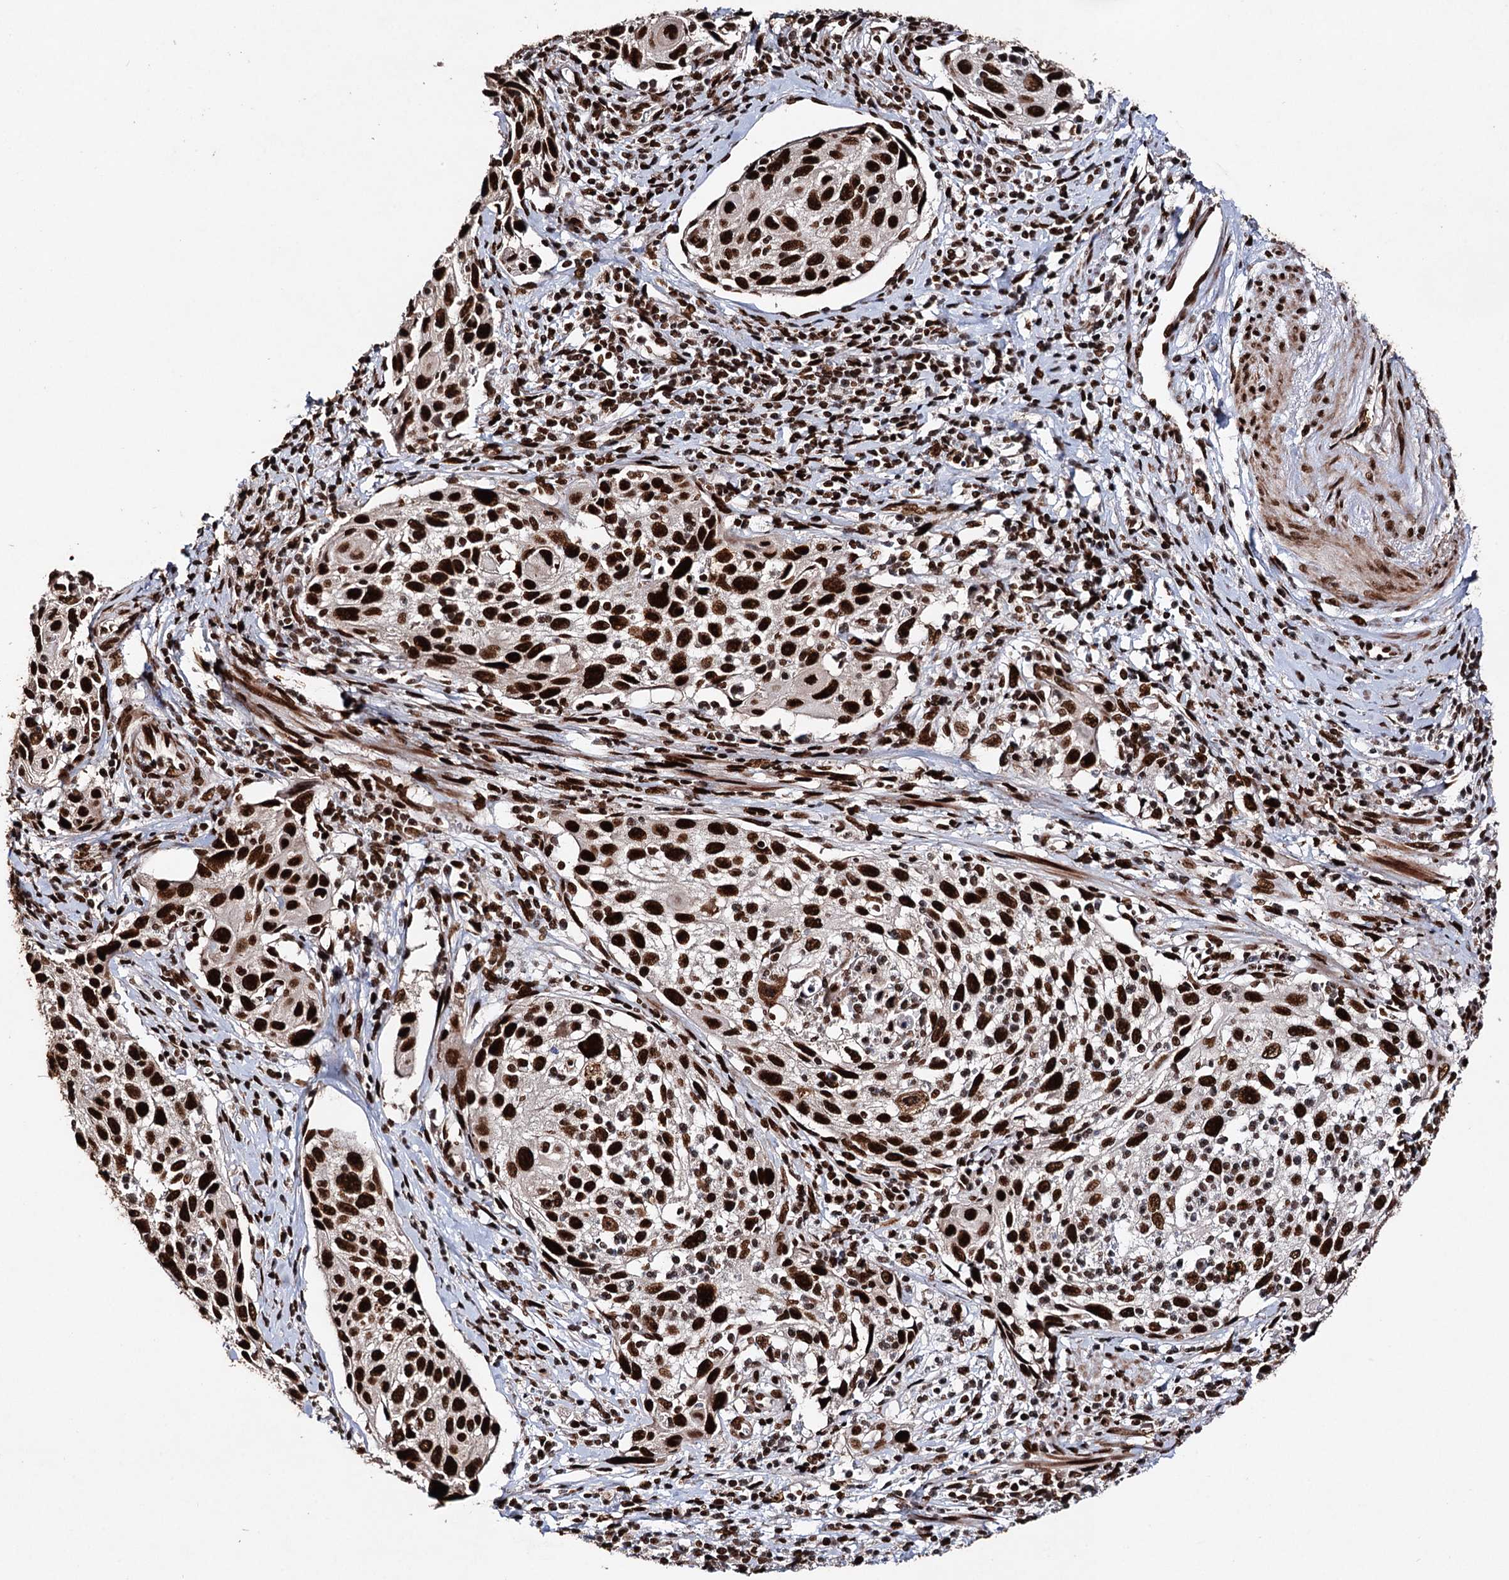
{"staining": {"intensity": "strong", "quantity": ">75%", "location": "nuclear"}, "tissue": "cervical cancer", "cell_type": "Tumor cells", "image_type": "cancer", "snomed": [{"axis": "morphology", "description": "Squamous cell carcinoma, NOS"}, {"axis": "topography", "description": "Cervix"}], "caption": "Cervical cancer (squamous cell carcinoma) was stained to show a protein in brown. There is high levels of strong nuclear expression in about >75% of tumor cells. (DAB IHC, brown staining for protein, blue staining for nuclei).", "gene": "MATR3", "patient": {"sex": "female", "age": 70}}